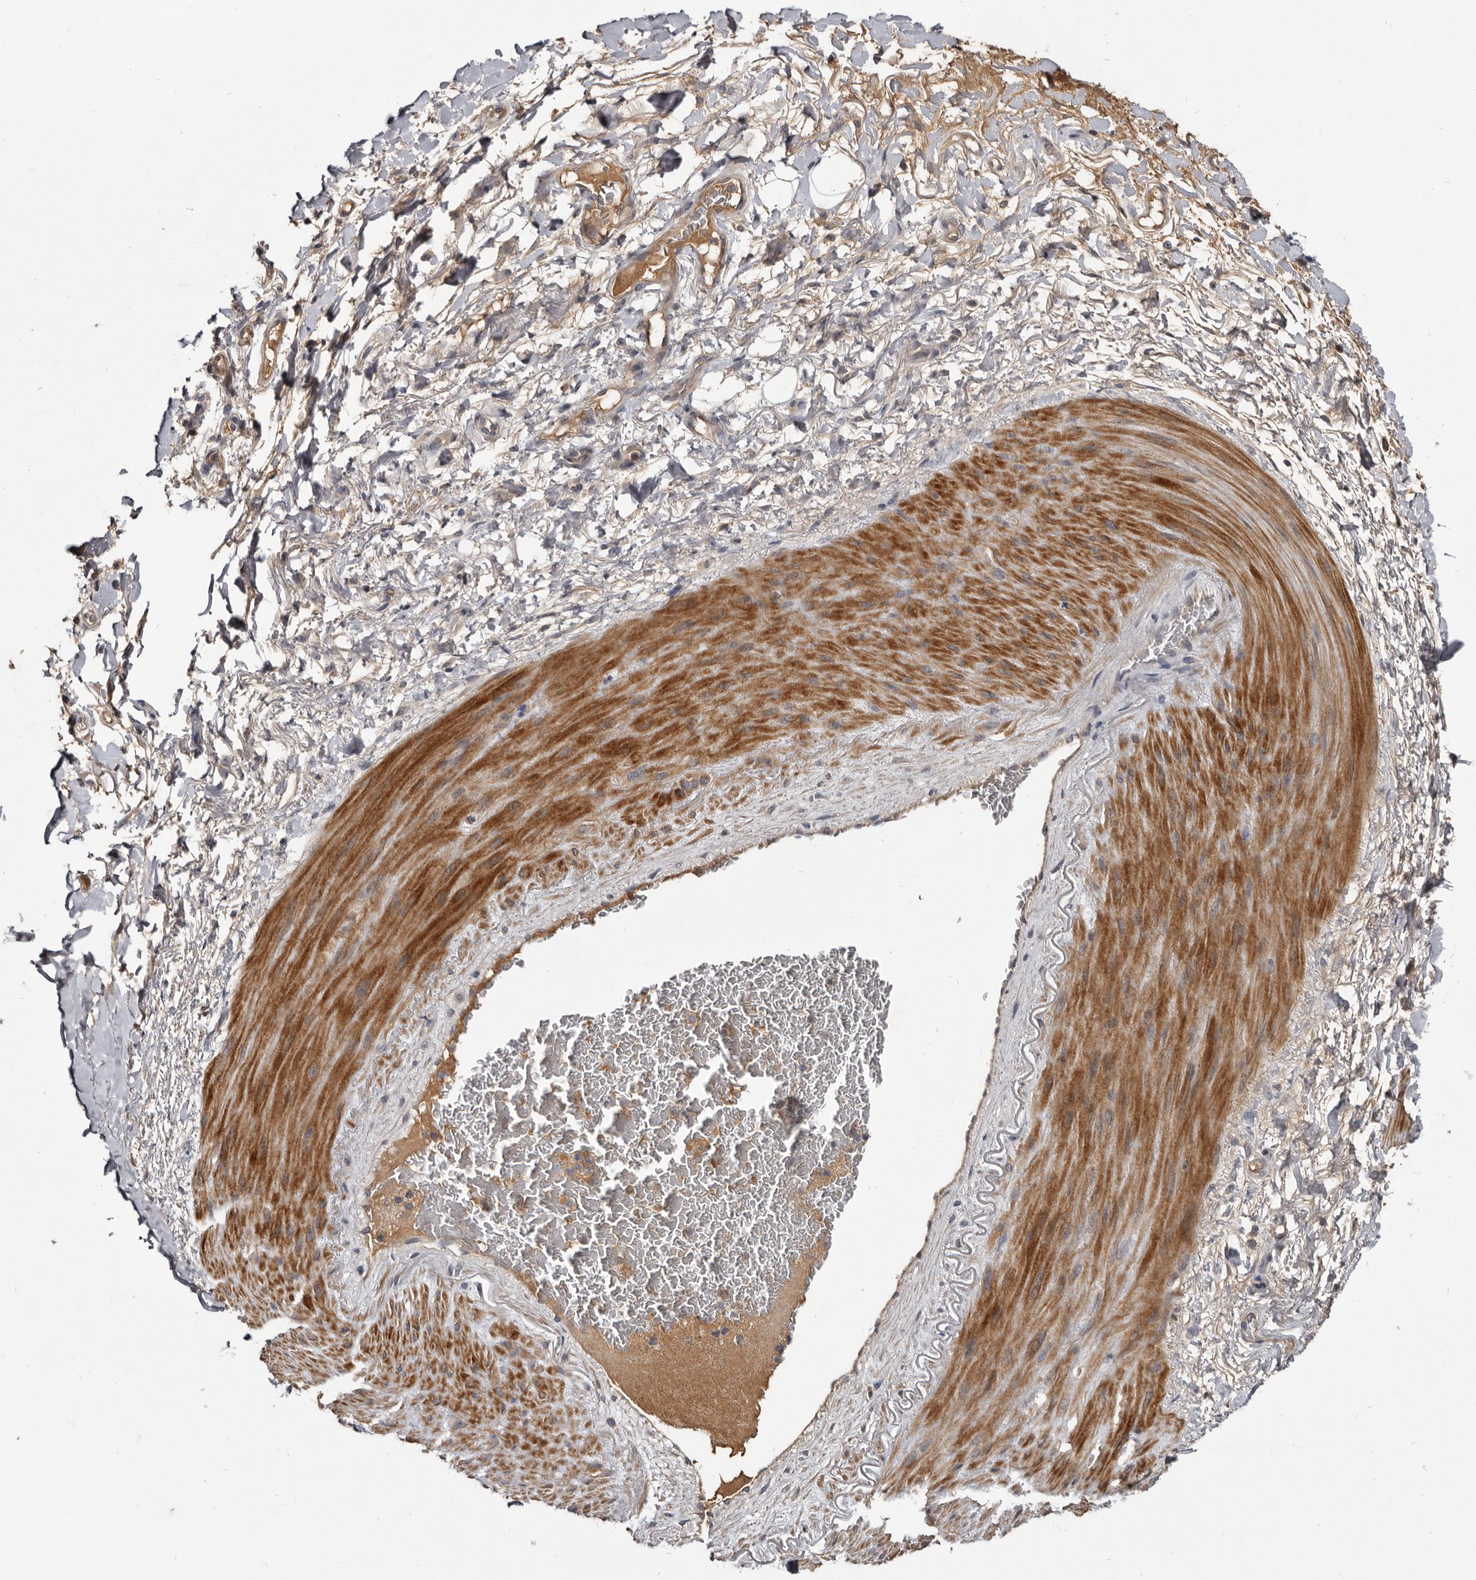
{"staining": {"intensity": "moderate", "quantity": "25%-75%", "location": "cytoplasmic/membranous"}, "tissue": "adipose tissue", "cell_type": "Adipocytes", "image_type": "normal", "snomed": [{"axis": "morphology", "description": "Normal tissue, NOS"}, {"axis": "morphology", "description": "Adenocarcinoma, NOS"}, {"axis": "topography", "description": "Esophagus"}], "caption": "IHC of normal adipose tissue exhibits medium levels of moderate cytoplasmic/membranous positivity in approximately 25%-75% of adipocytes.", "gene": "TTC39A", "patient": {"sex": "male", "age": 62}}